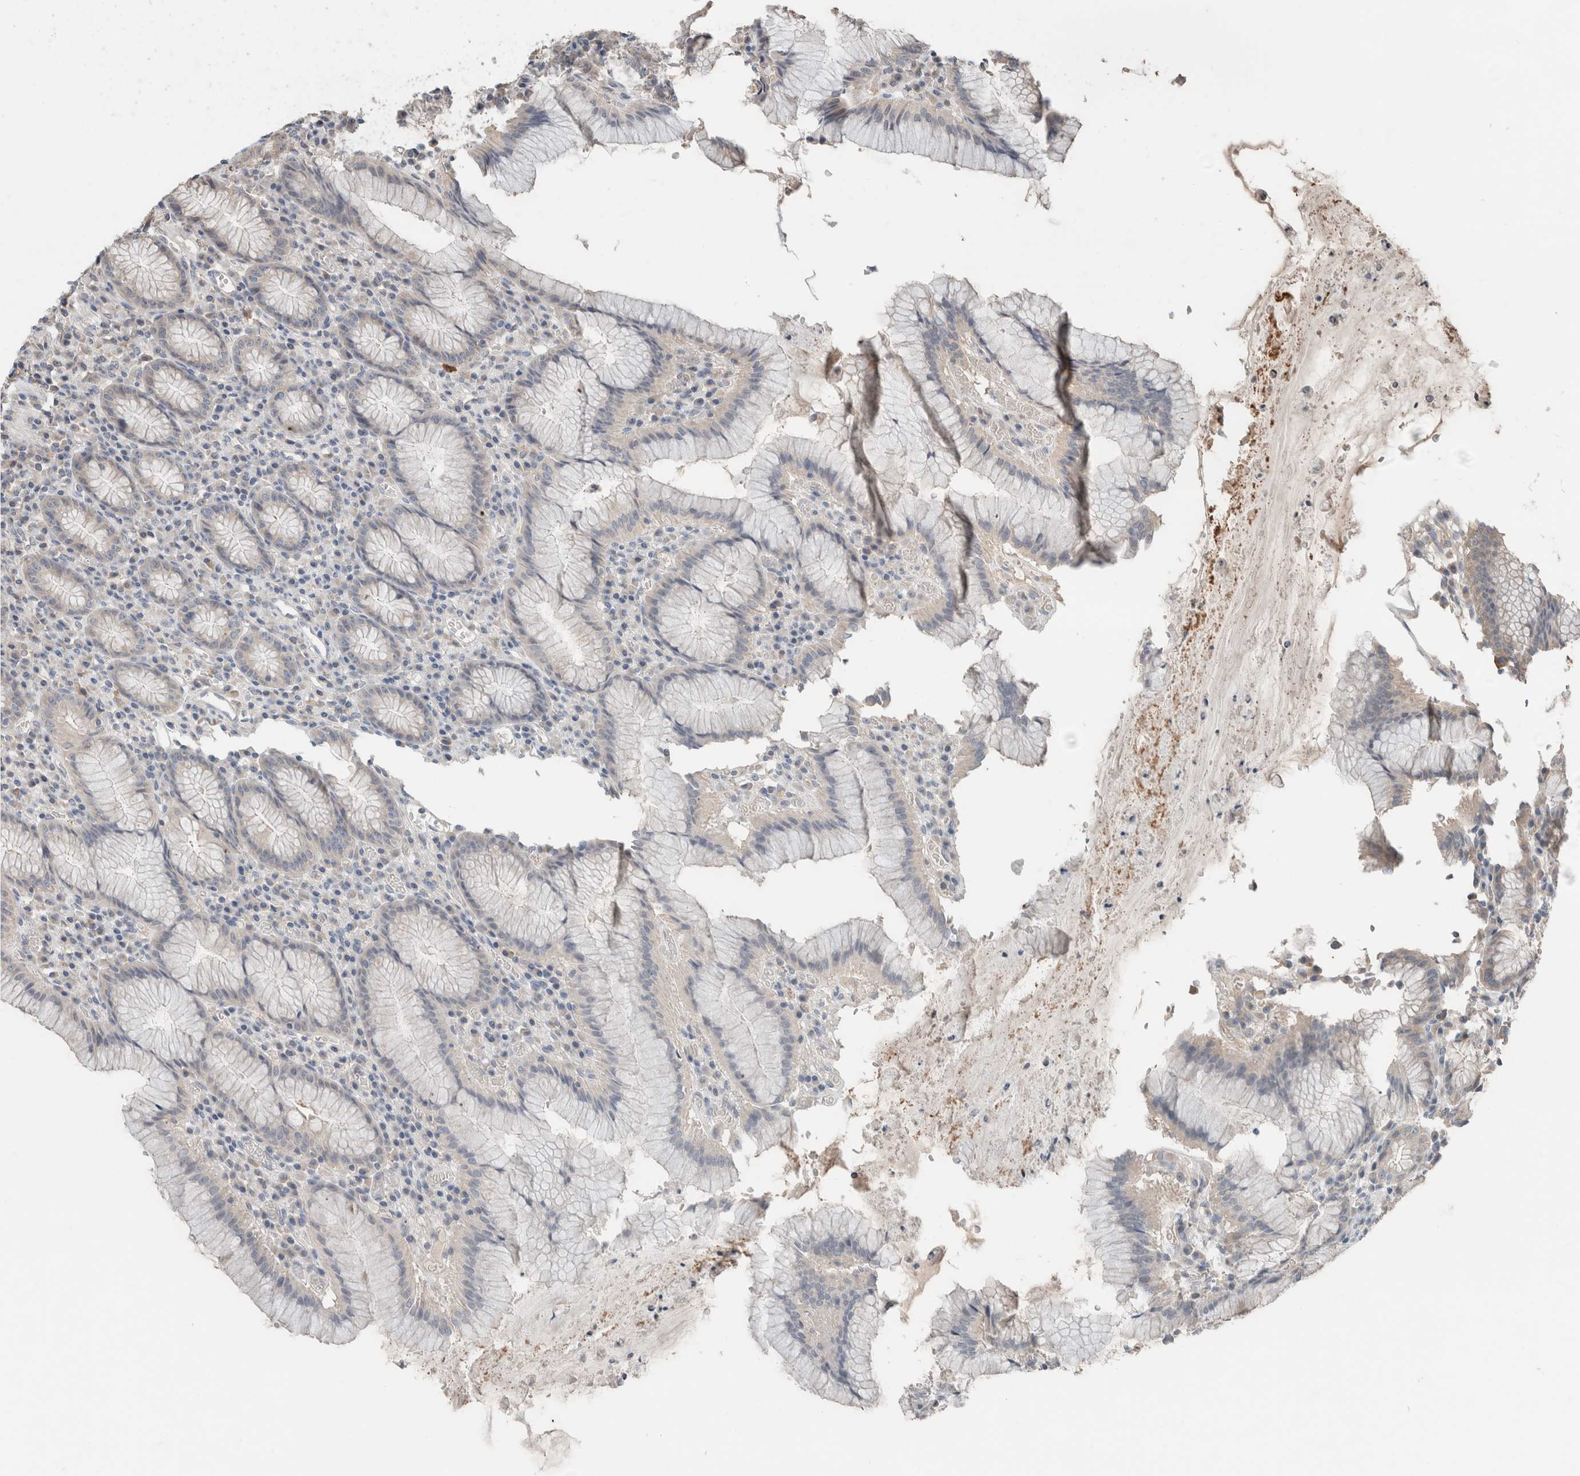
{"staining": {"intensity": "weak", "quantity": "25%-75%", "location": "cytoplasmic/membranous"}, "tissue": "stomach", "cell_type": "Glandular cells", "image_type": "normal", "snomed": [{"axis": "morphology", "description": "Normal tissue, NOS"}, {"axis": "topography", "description": "Stomach"}], "caption": "High-magnification brightfield microscopy of normal stomach stained with DAB (3,3'-diaminobenzidine) (brown) and counterstained with hematoxylin (blue). glandular cells exhibit weak cytoplasmic/membranous expression is present in approximately25%-75% of cells.", "gene": "ERAP2", "patient": {"sex": "male", "age": 55}}